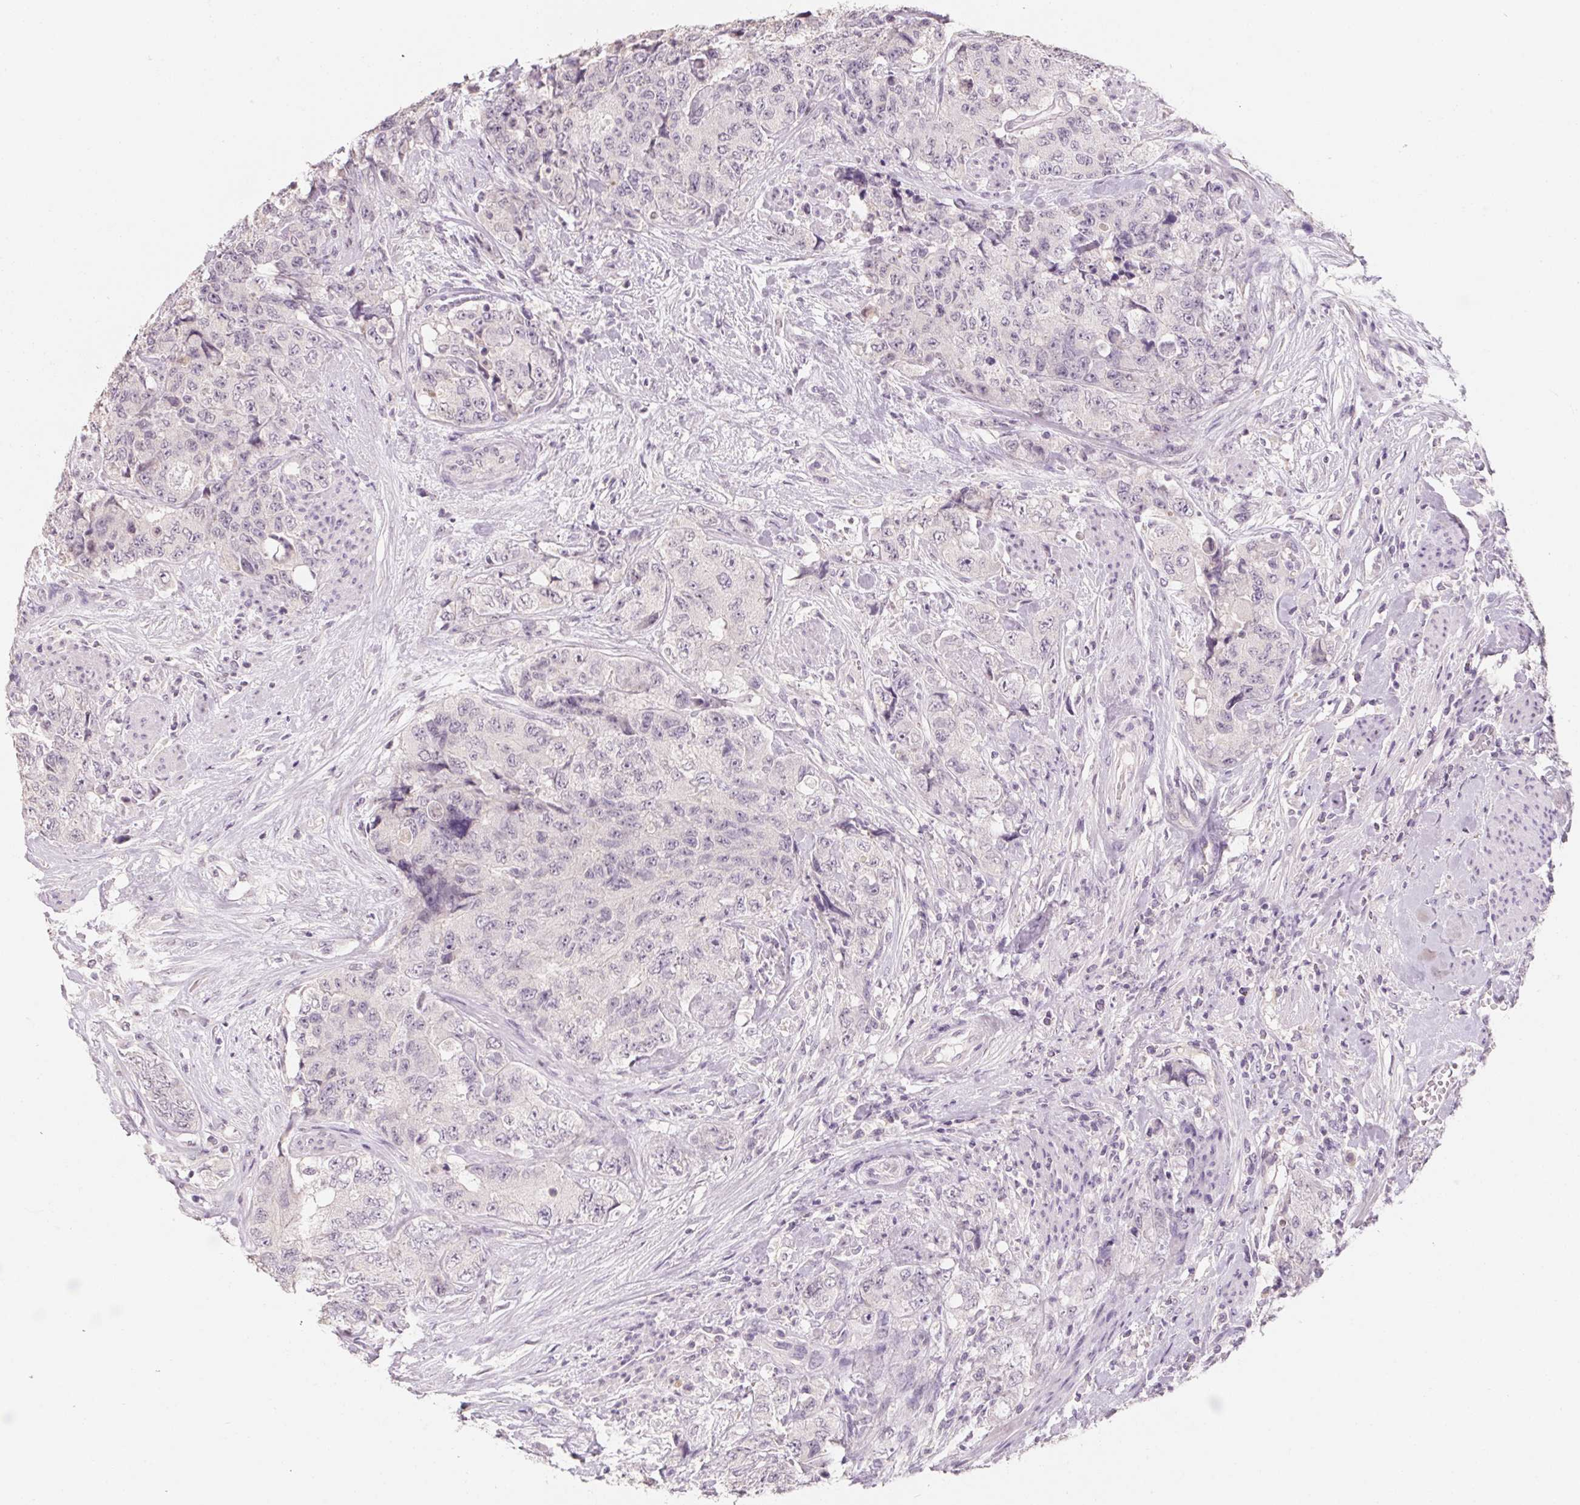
{"staining": {"intensity": "negative", "quantity": "none", "location": "none"}, "tissue": "urothelial cancer", "cell_type": "Tumor cells", "image_type": "cancer", "snomed": [{"axis": "morphology", "description": "Urothelial carcinoma, High grade"}, {"axis": "topography", "description": "Urinary bladder"}], "caption": "Protein analysis of high-grade urothelial carcinoma demonstrates no significant positivity in tumor cells.", "gene": "CAPZA3", "patient": {"sex": "female", "age": 78}}